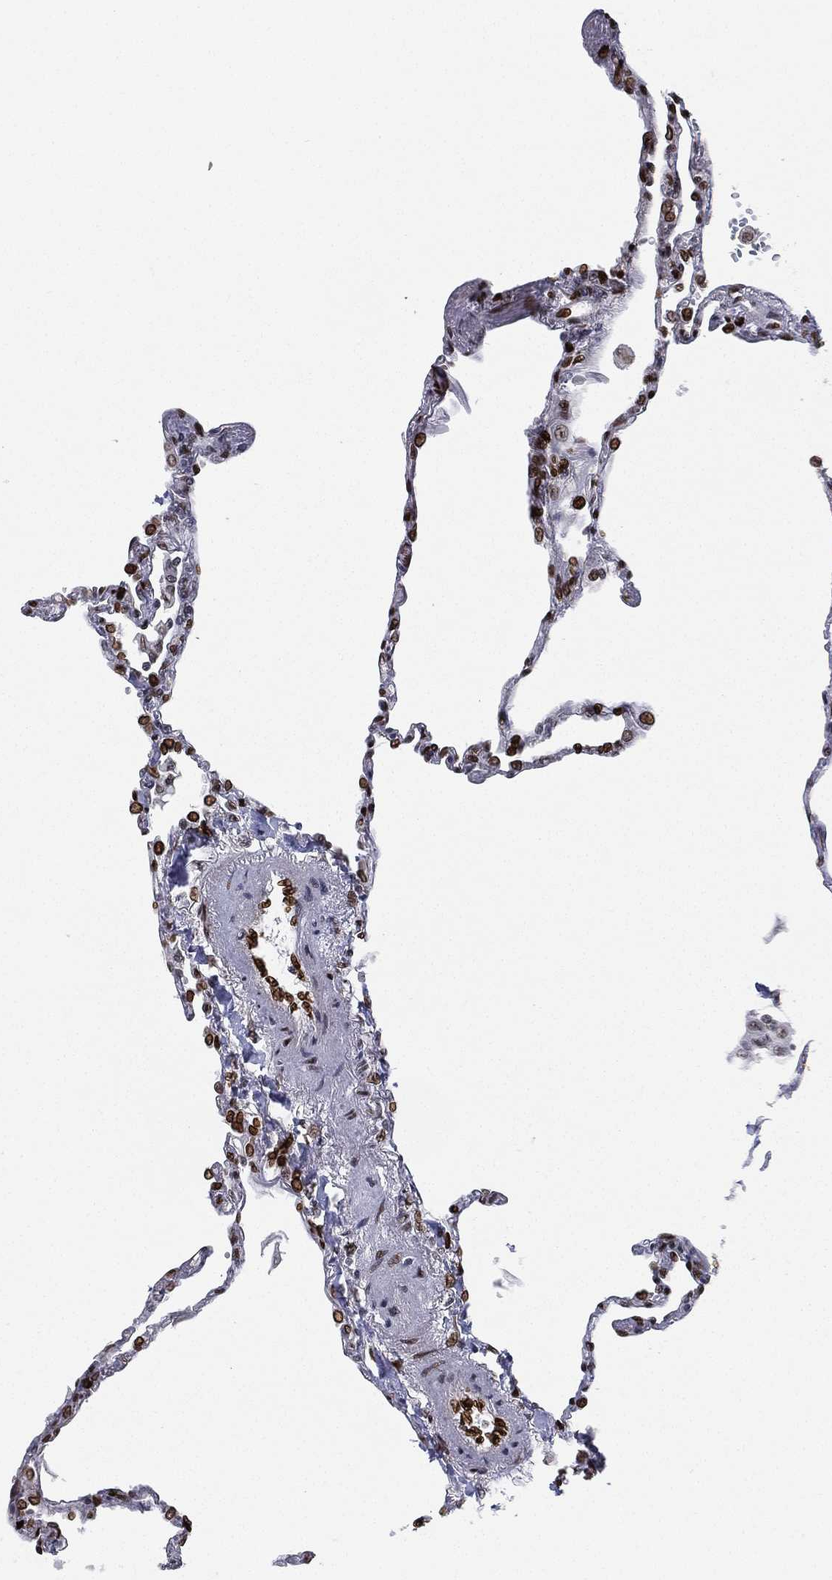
{"staining": {"intensity": "strong", "quantity": ">75%", "location": "nuclear"}, "tissue": "lung", "cell_type": "Alveolar cells", "image_type": "normal", "snomed": [{"axis": "morphology", "description": "Normal tissue, NOS"}, {"axis": "topography", "description": "Lung"}], "caption": "IHC photomicrograph of benign lung: human lung stained using immunohistochemistry exhibits high levels of strong protein expression localized specifically in the nuclear of alveolar cells, appearing as a nuclear brown color.", "gene": "LMNB1", "patient": {"sex": "male", "age": 78}}